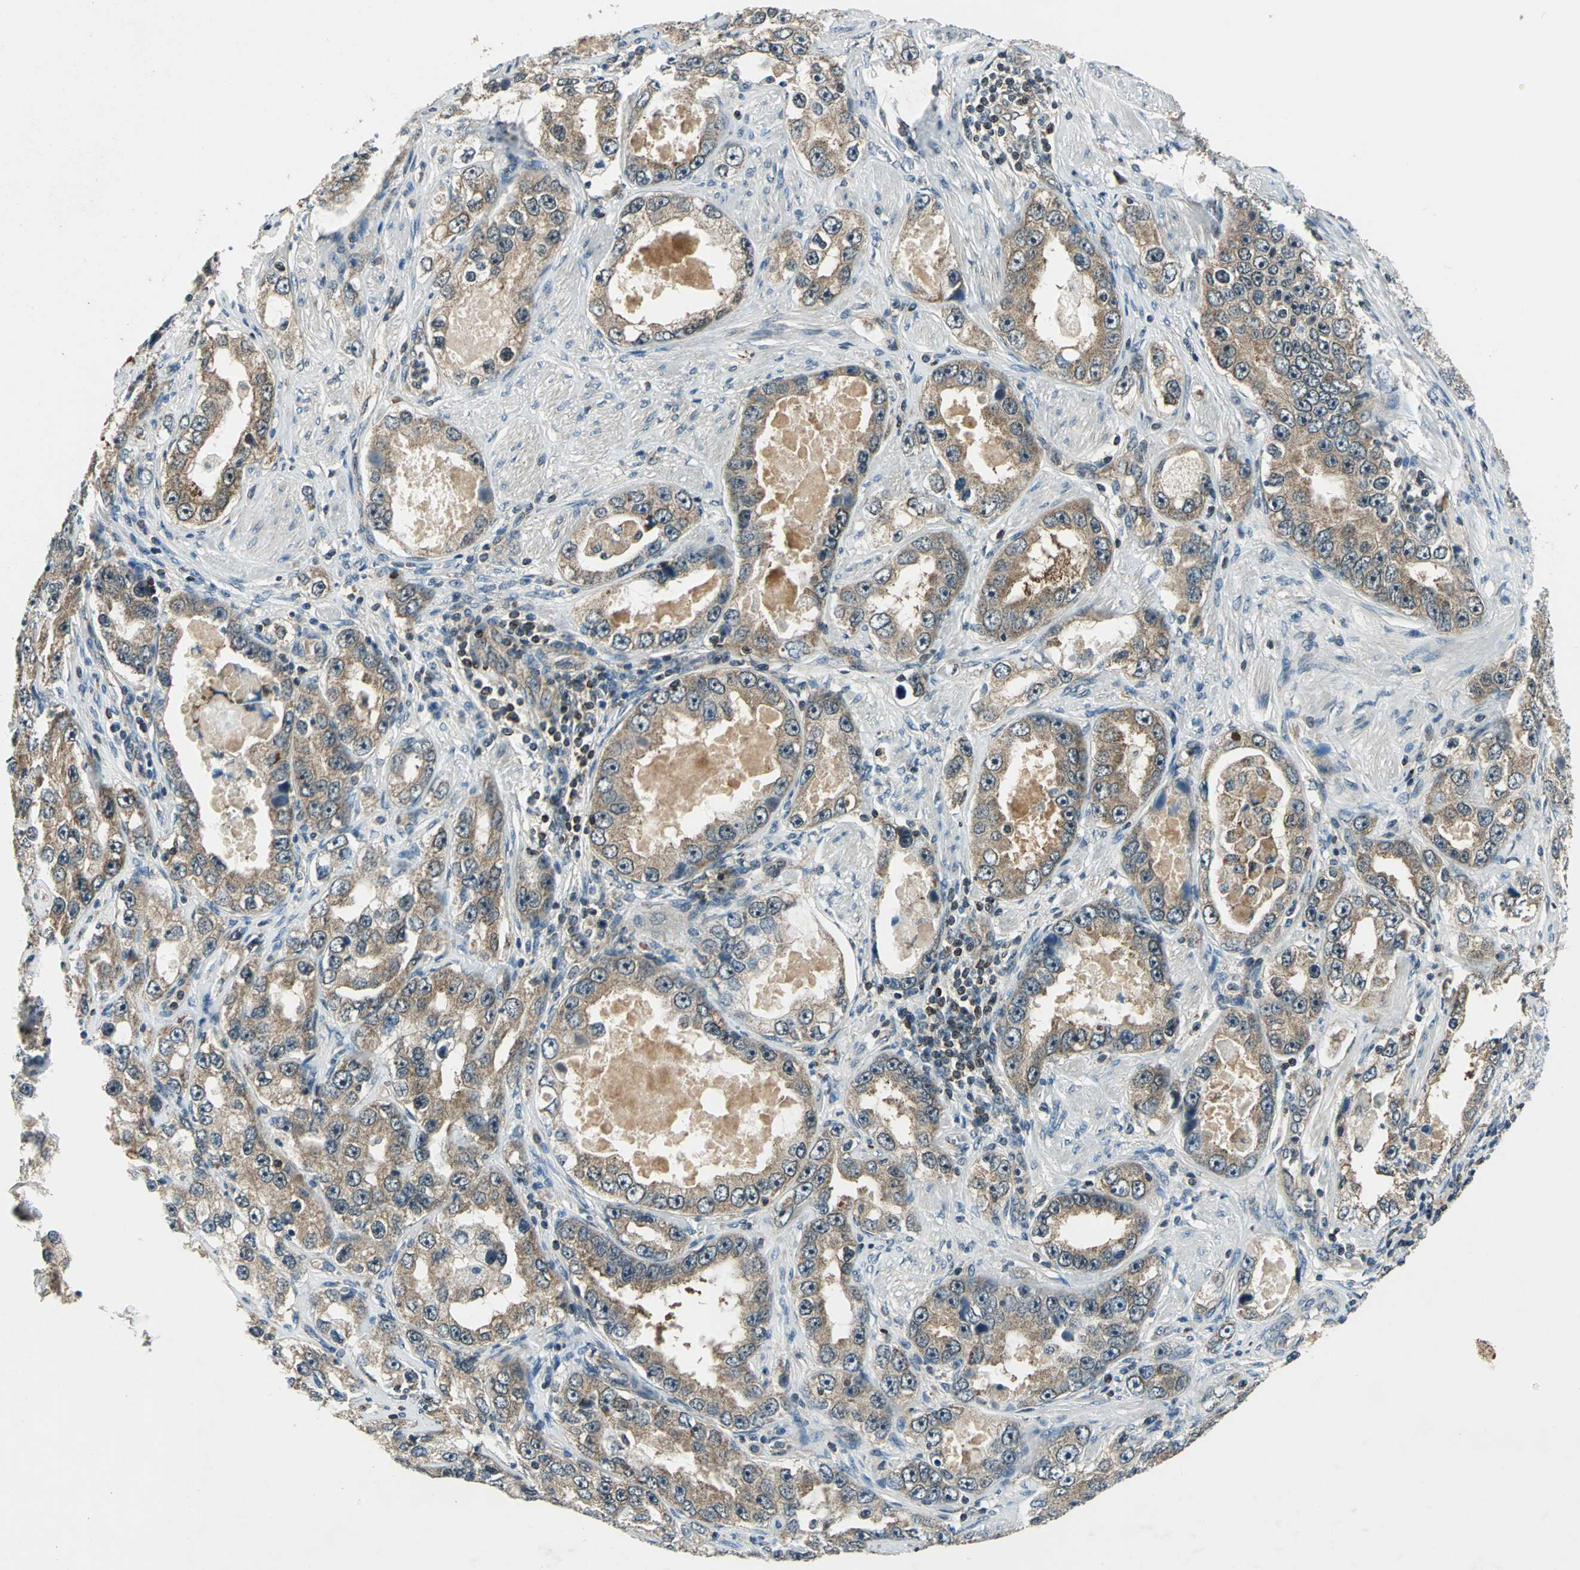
{"staining": {"intensity": "moderate", "quantity": ">75%", "location": "cytoplasmic/membranous"}, "tissue": "prostate cancer", "cell_type": "Tumor cells", "image_type": "cancer", "snomed": [{"axis": "morphology", "description": "Adenocarcinoma, High grade"}, {"axis": "topography", "description": "Prostate"}], "caption": "Moderate cytoplasmic/membranous expression is appreciated in about >75% of tumor cells in prostate cancer.", "gene": "NUDT2", "patient": {"sex": "male", "age": 63}}